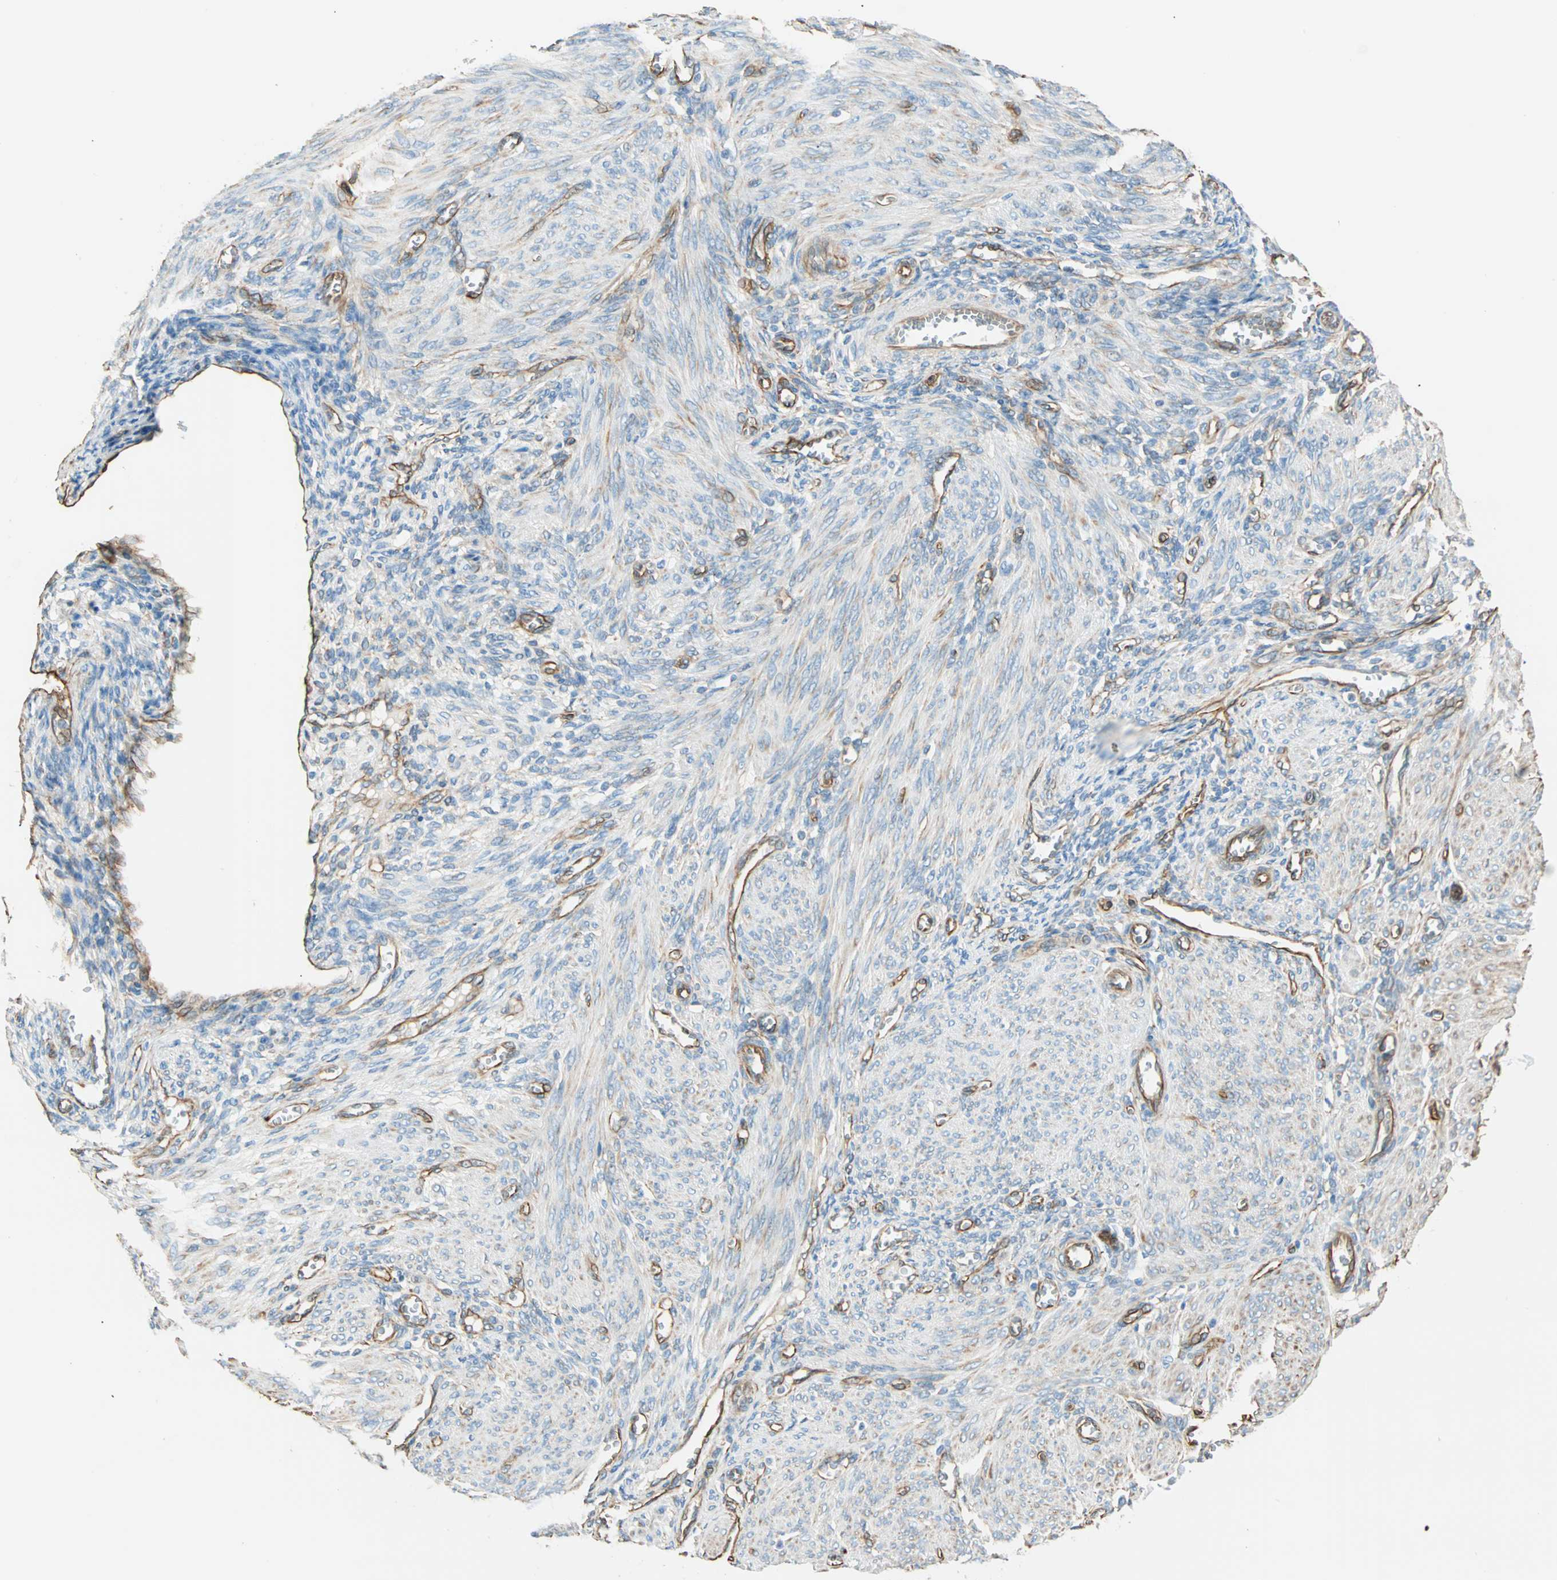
{"staining": {"intensity": "negative", "quantity": "none", "location": "none"}, "tissue": "endometrium", "cell_type": "Cells in endometrial stroma", "image_type": "normal", "snomed": [{"axis": "morphology", "description": "Normal tissue, NOS"}, {"axis": "topography", "description": "Endometrium"}], "caption": "This photomicrograph is of unremarkable endometrium stained with immunohistochemistry (IHC) to label a protein in brown with the nuclei are counter-stained blue. There is no positivity in cells in endometrial stroma.", "gene": "NES", "patient": {"sex": "female", "age": 72}}